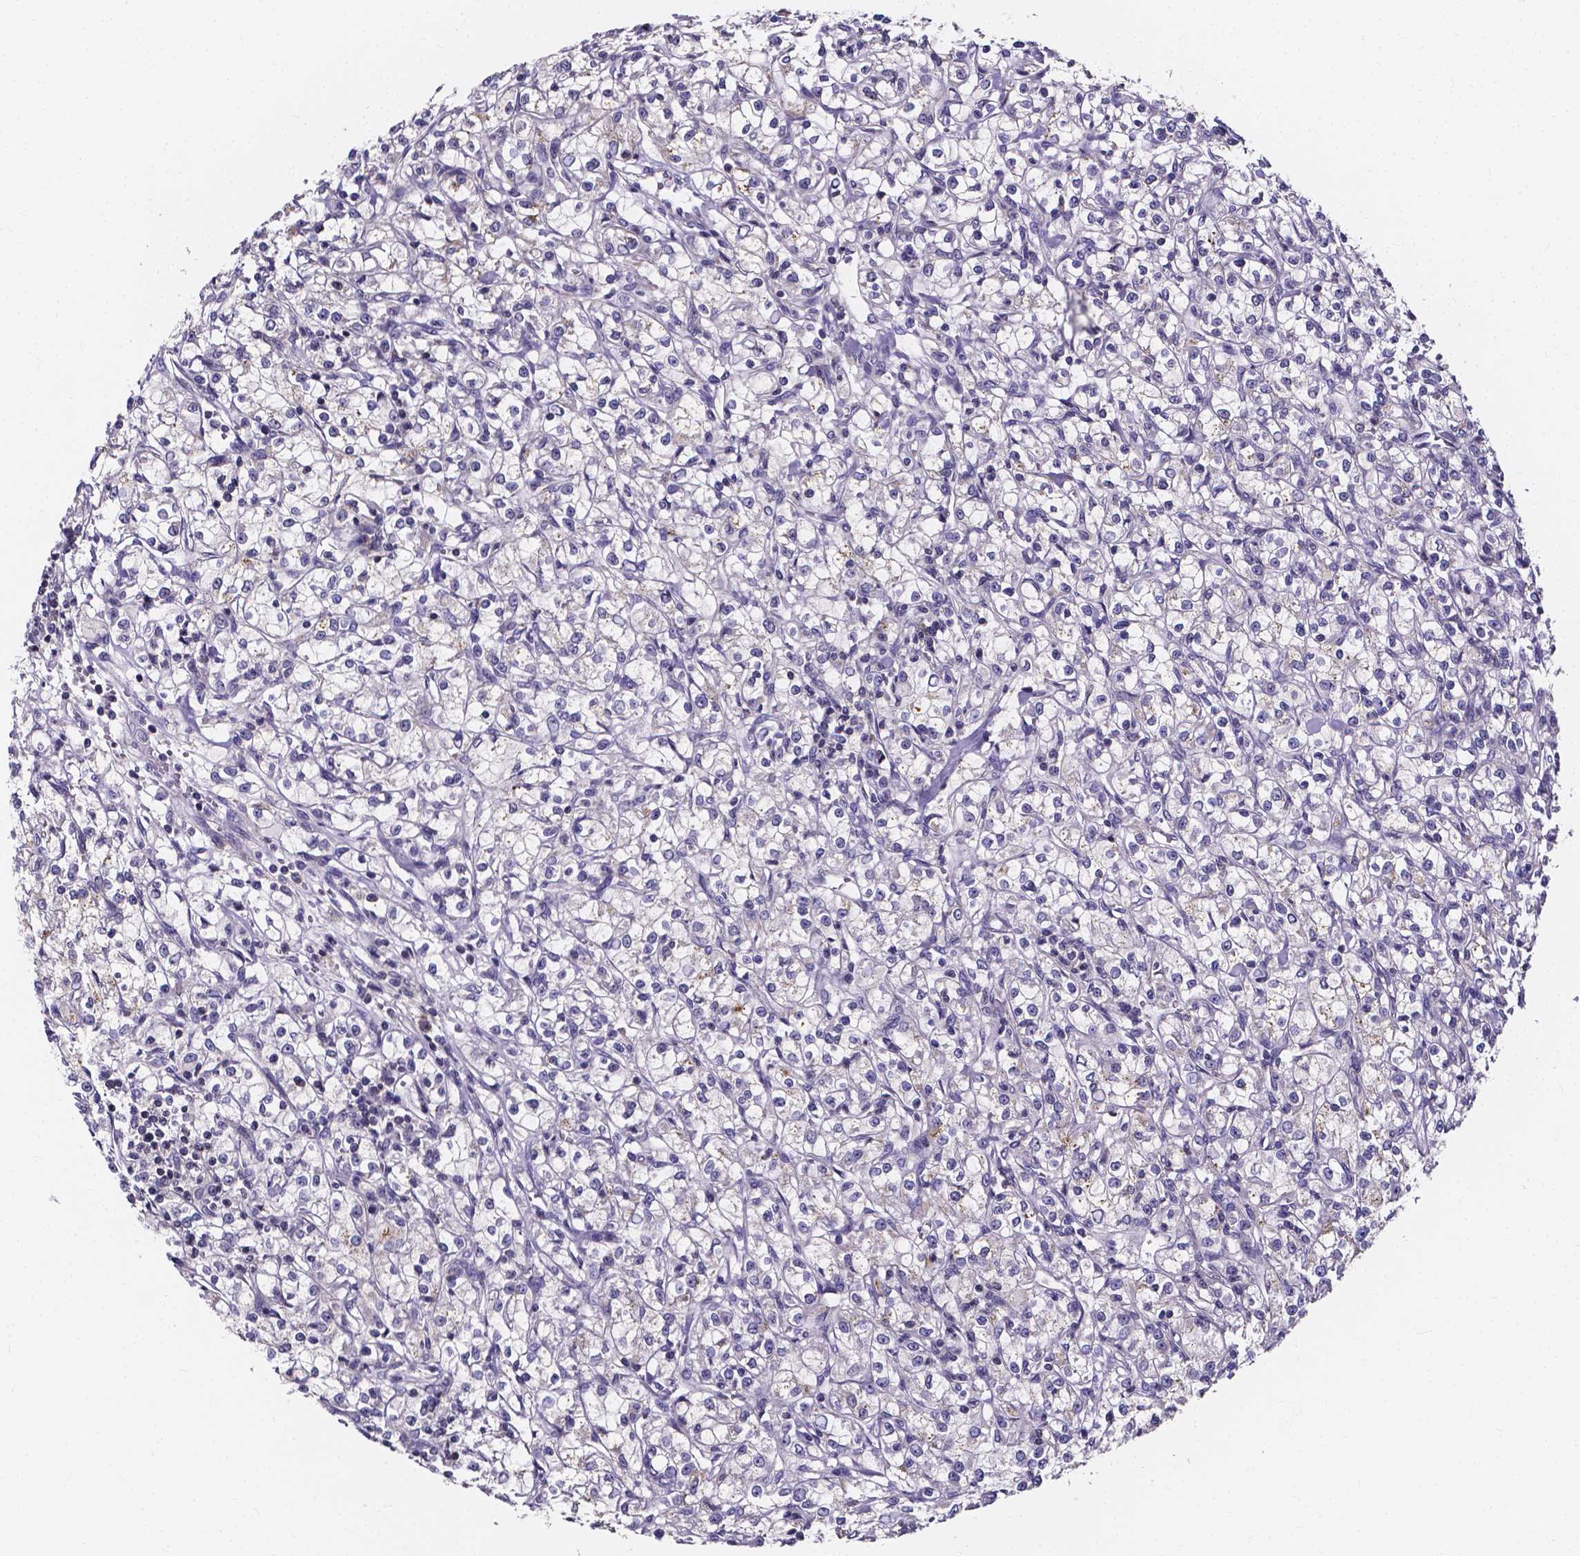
{"staining": {"intensity": "negative", "quantity": "none", "location": "none"}, "tissue": "renal cancer", "cell_type": "Tumor cells", "image_type": "cancer", "snomed": [{"axis": "morphology", "description": "Adenocarcinoma, NOS"}, {"axis": "topography", "description": "Kidney"}], "caption": "The IHC photomicrograph has no significant staining in tumor cells of renal cancer tissue. The staining was performed using DAB (3,3'-diaminobenzidine) to visualize the protein expression in brown, while the nuclei were stained in blue with hematoxylin (Magnification: 20x).", "gene": "THEMIS", "patient": {"sex": "female", "age": 59}}